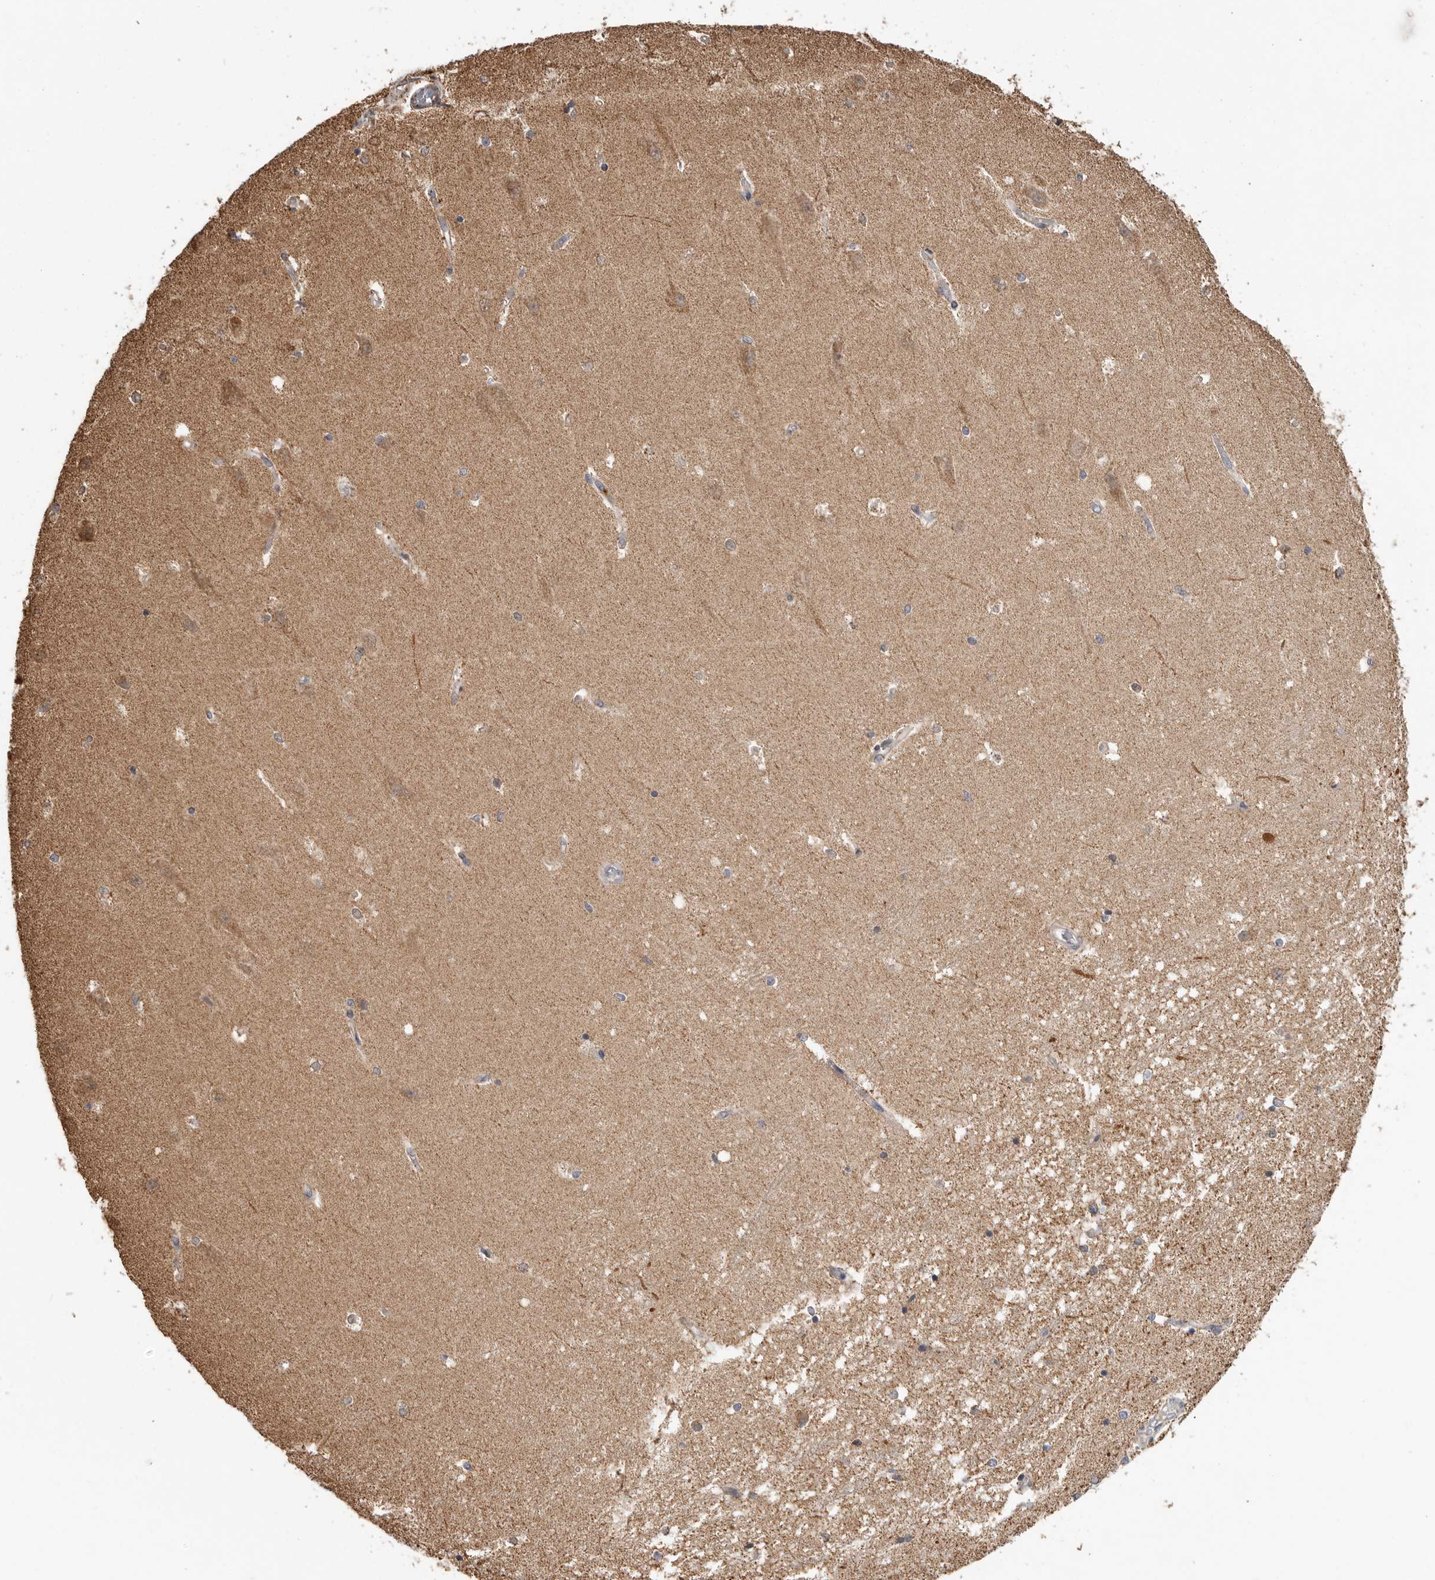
{"staining": {"intensity": "moderate", "quantity": "25%-75%", "location": "cytoplasmic/membranous"}, "tissue": "hippocampus", "cell_type": "Glial cells", "image_type": "normal", "snomed": [{"axis": "morphology", "description": "Normal tissue, NOS"}, {"axis": "topography", "description": "Hippocampus"}], "caption": "IHC staining of benign hippocampus, which displays medium levels of moderate cytoplasmic/membranous expression in about 25%-75% of glial cells indicating moderate cytoplasmic/membranous protein staining. The staining was performed using DAB (3,3'-diaminobenzidine) (brown) for protein detection and nuclei were counterstained in hematoxylin (blue).", "gene": "GCNT2", "patient": {"sex": "male", "age": 45}}